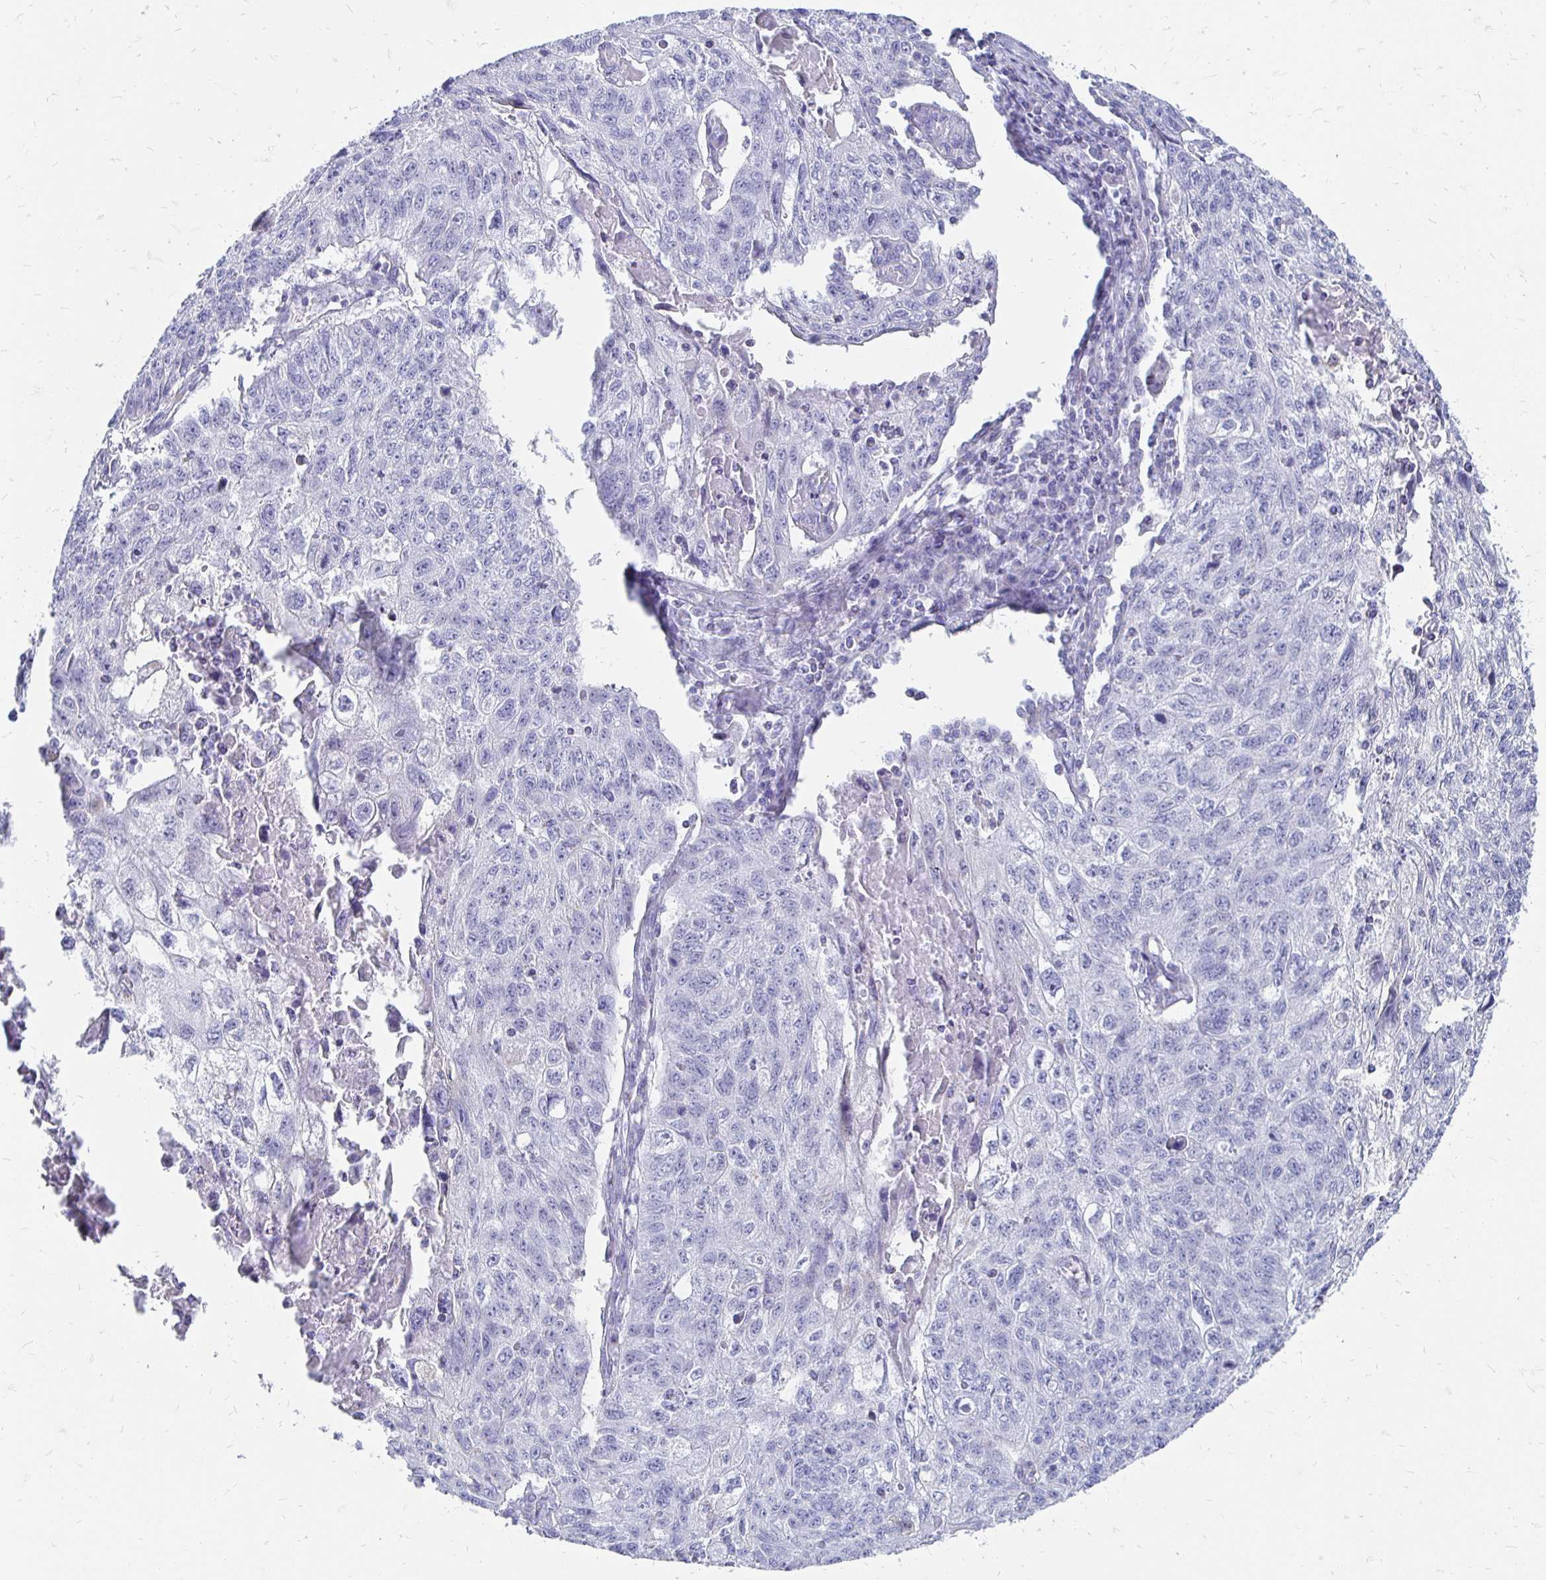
{"staining": {"intensity": "negative", "quantity": "none", "location": "none"}, "tissue": "lung cancer", "cell_type": "Tumor cells", "image_type": "cancer", "snomed": [{"axis": "morphology", "description": "Normal morphology"}, {"axis": "morphology", "description": "Aneuploidy"}, {"axis": "morphology", "description": "Squamous cell carcinoma, NOS"}, {"axis": "topography", "description": "Lymph node"}, {"axis": "topography", "description": "Lung"}], "caption": "An IHC histopathology image of lung cancer is shown. There is no staining in tumor cells of lung cancer.", "gene": "PAGE4", "patient": {"sex": "female", "age": 76}}